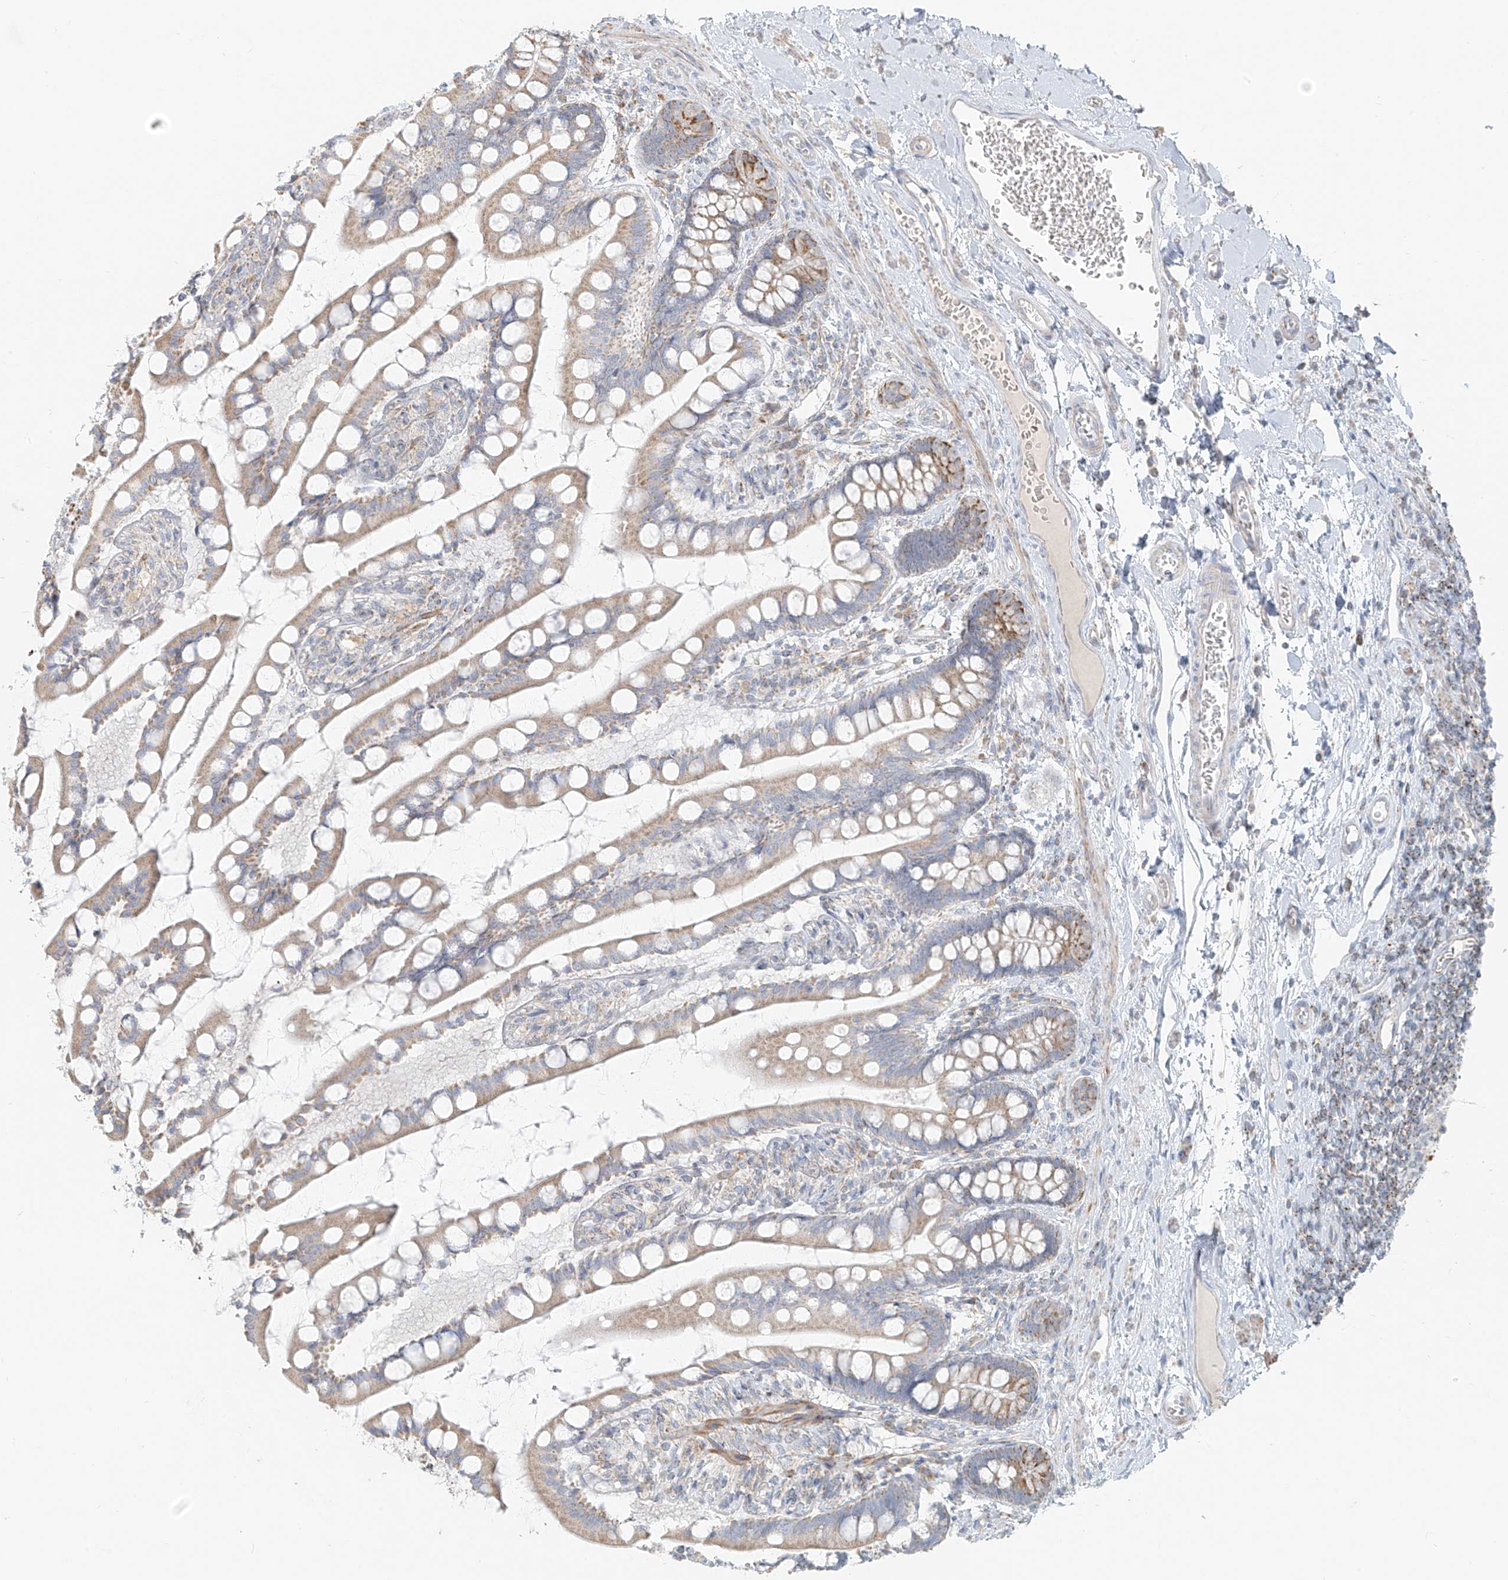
{"staining": {"intensity": "moderate", "quantity": "25%-75%", "location": "cytoplasmic/membranous"}, "tissue": "small intestine", "cell_type": "Glandular cells", "image_type": "normal", "snomed": [{"axis": "morphology", "description": "Normal tissue, NOS"}, {"axis": "topography", "description": "Small intestine"}], "caption": "Moderate cytoplasmic/membranous expression for a protein is seen in about 25%-75% of glandular cells of benign small intestine using immunohistochemistry (IHC).", "gene": "UST", "patient": {"sex": "male", "age": 52}}